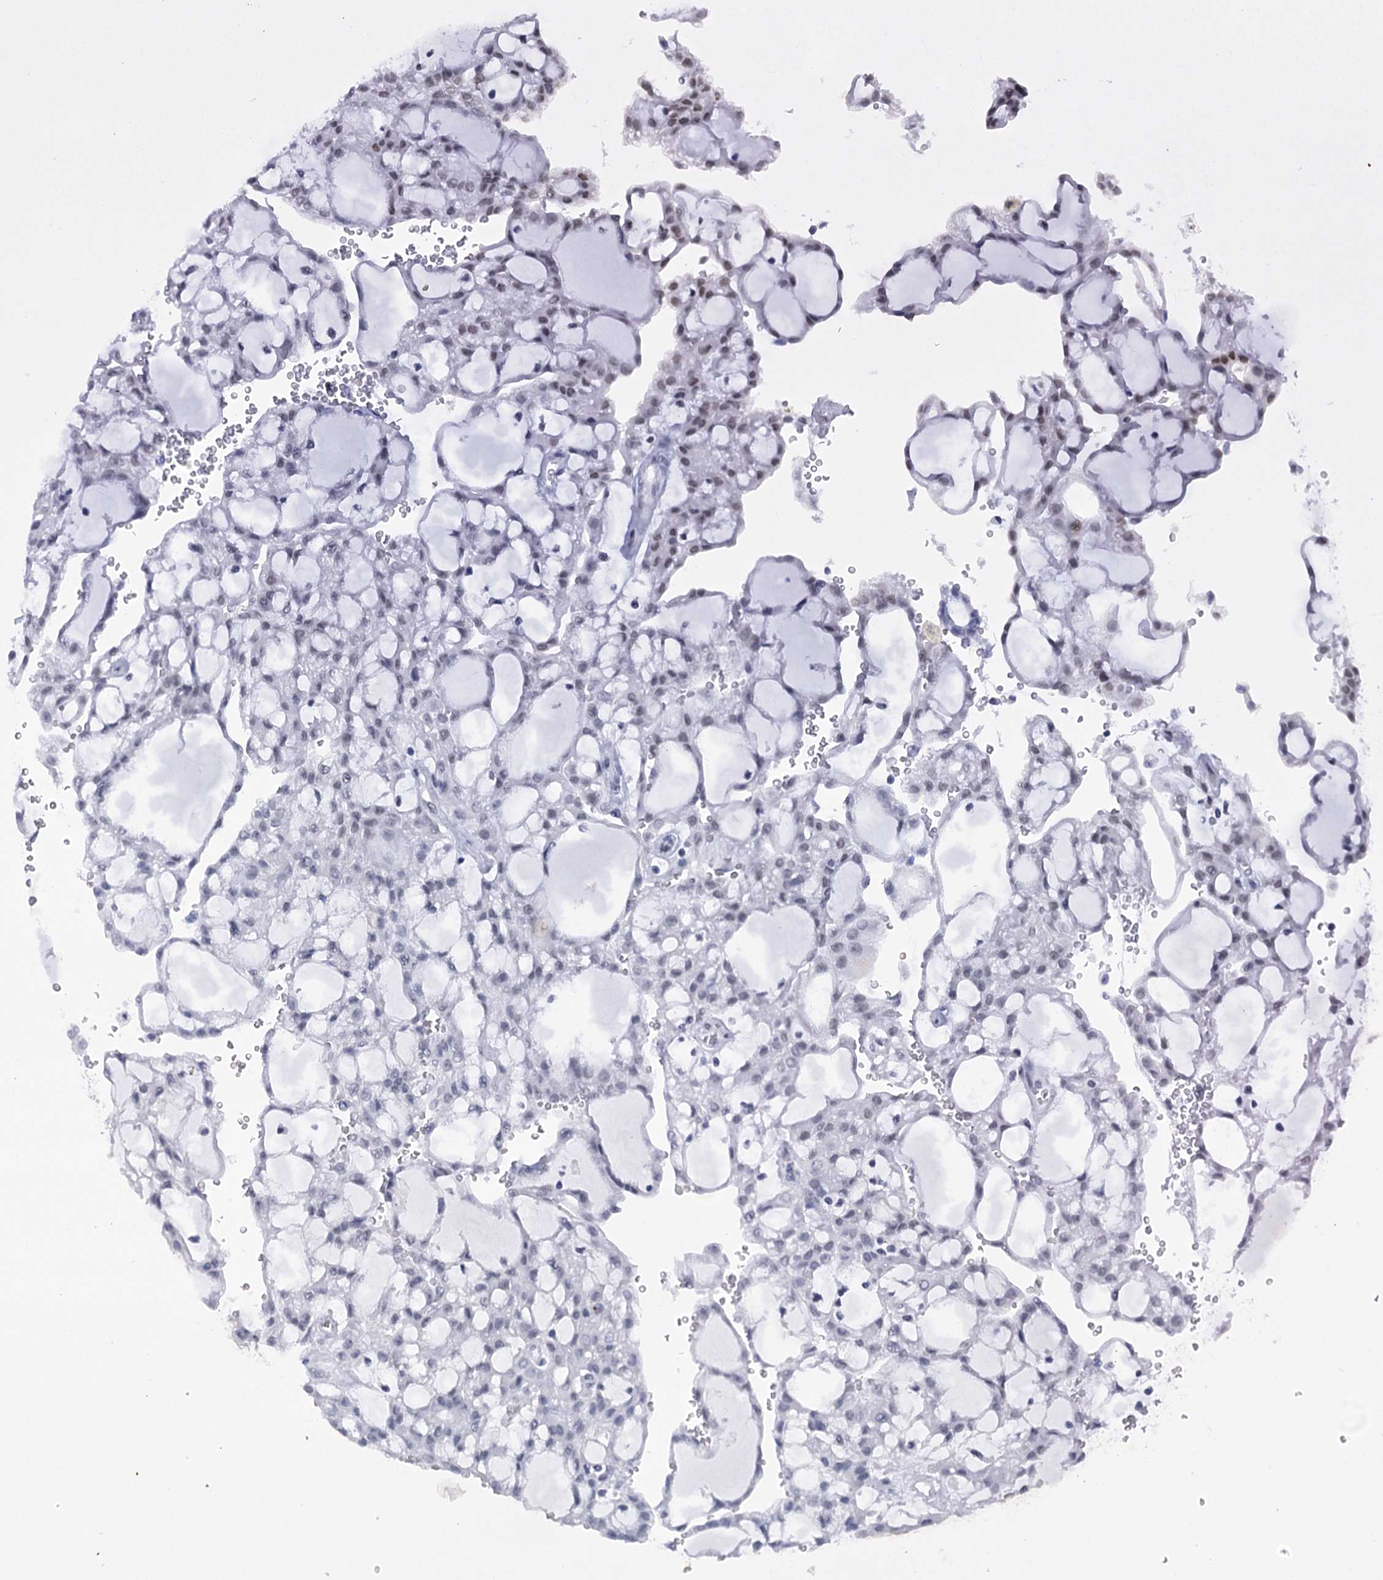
{"staining": {"intensity": "negative", "quantity": "none", "location": "none"}, "tissue": "renal cancer", "cell_type": "Tumor cells", "image_type": "cancer", "snomed": [{"axis": "morphology", "description": "Adenocarcinoma, NOS"}, {"axis": "topography", "description": "Kidney"}], "caption": "IHC histopathology image of neoplastic tissue: renal adenocarcinoma stained with DAB (3,3'-diaminobenzidine) shows no significant protein positivity in tumor cells.", "gene": "HNRNPA0", "patient": {"sex": "male", "age": 63}}